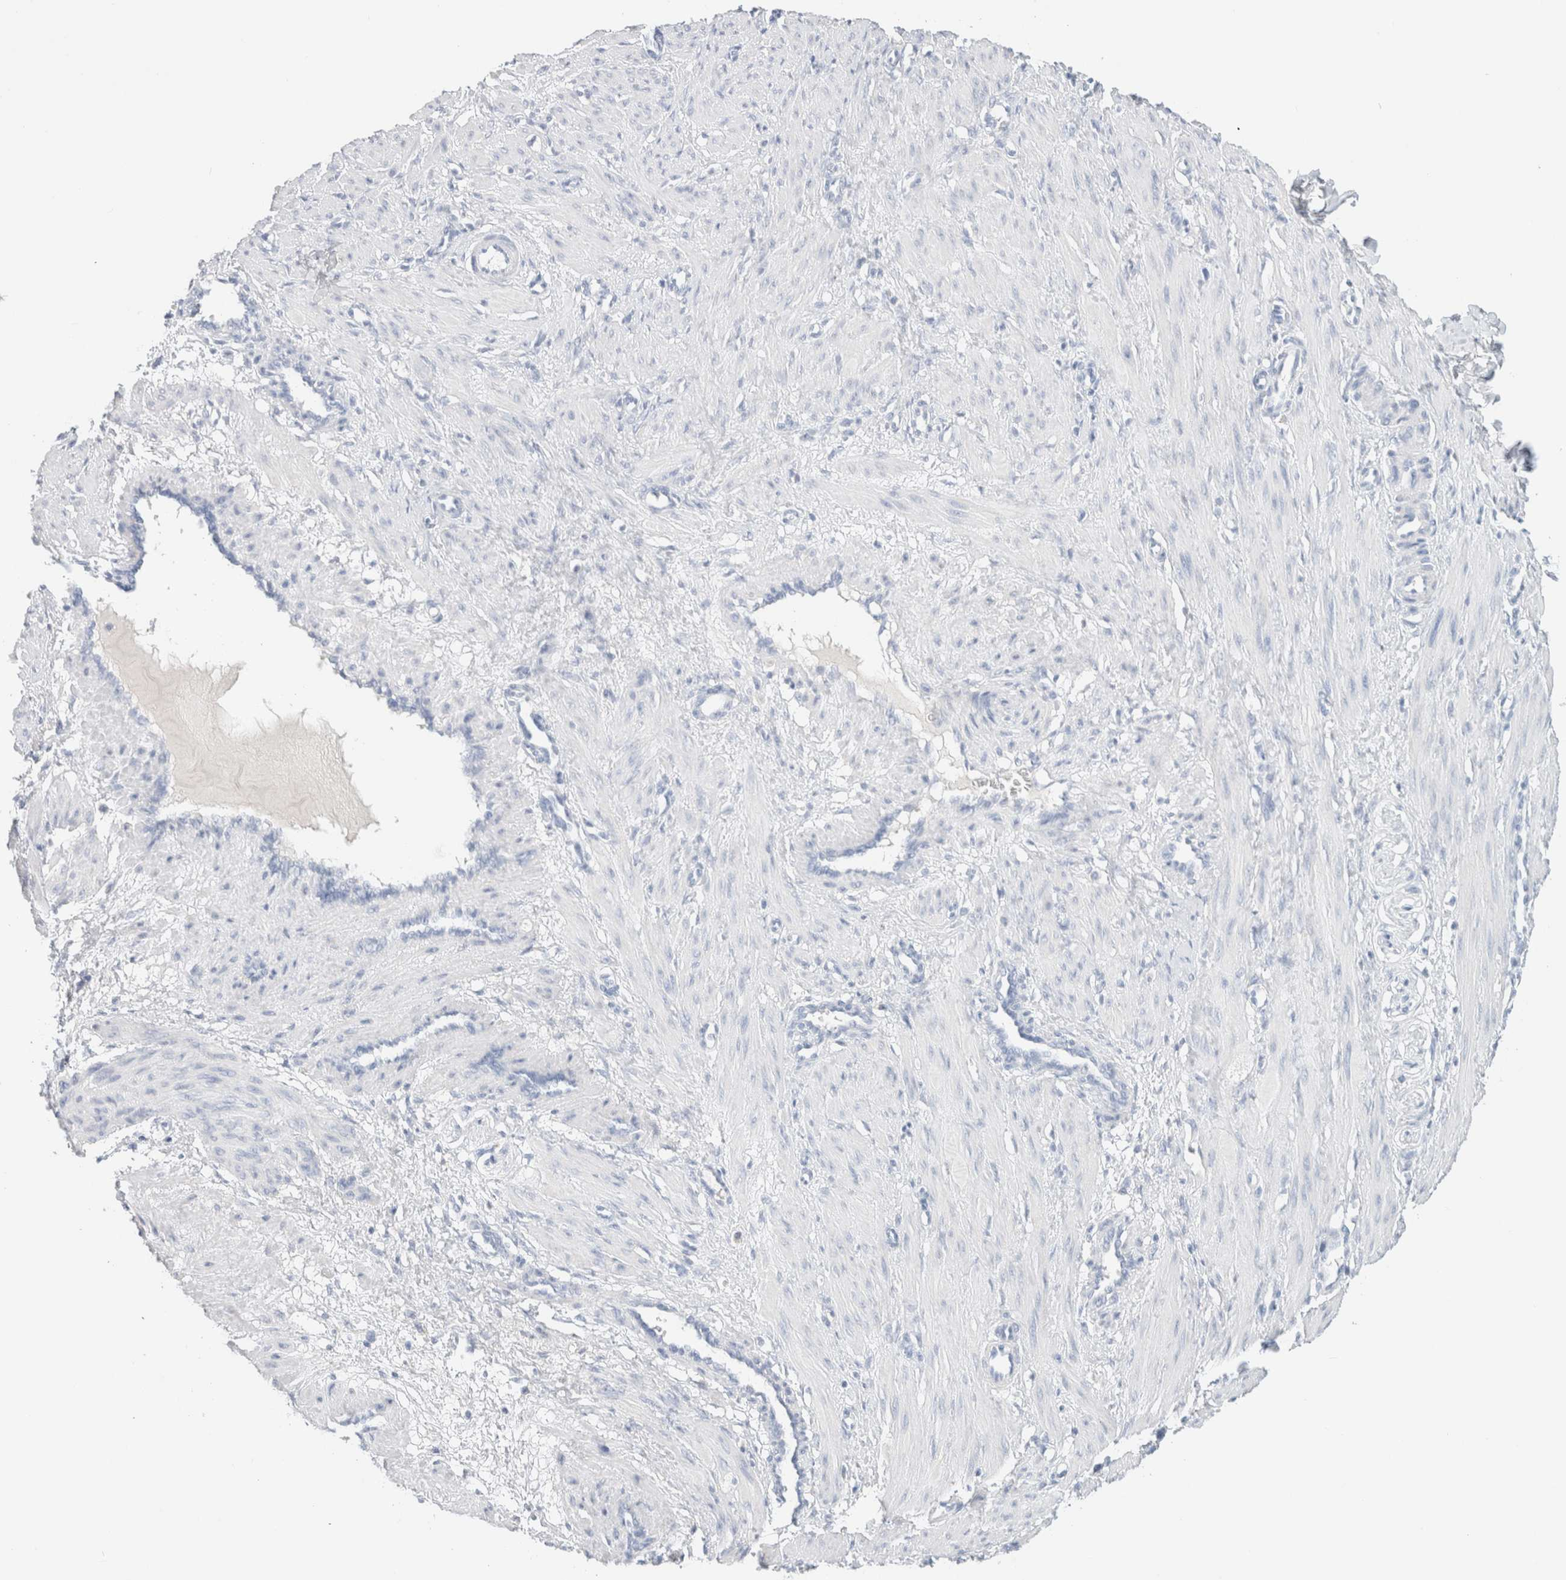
{"staining": {"intensity": "negative", "quantity": "none", "location": "none"}, "tissue": "smooth muscle", "cell_type": "Smooth muscle cells", "image_type": "normal", "snomed": [{"axis": "morphology", "description": "Normal tissue, NOS"}, {"axis": "topography", "description": "Endometrium"}], "caption": "Immunohistochemical staining of unremarkable smooth muscle displays no significant staining in smooth muscle cells.", "gene": "CPQ", "patient": {"sex": "female", "age": 33}}